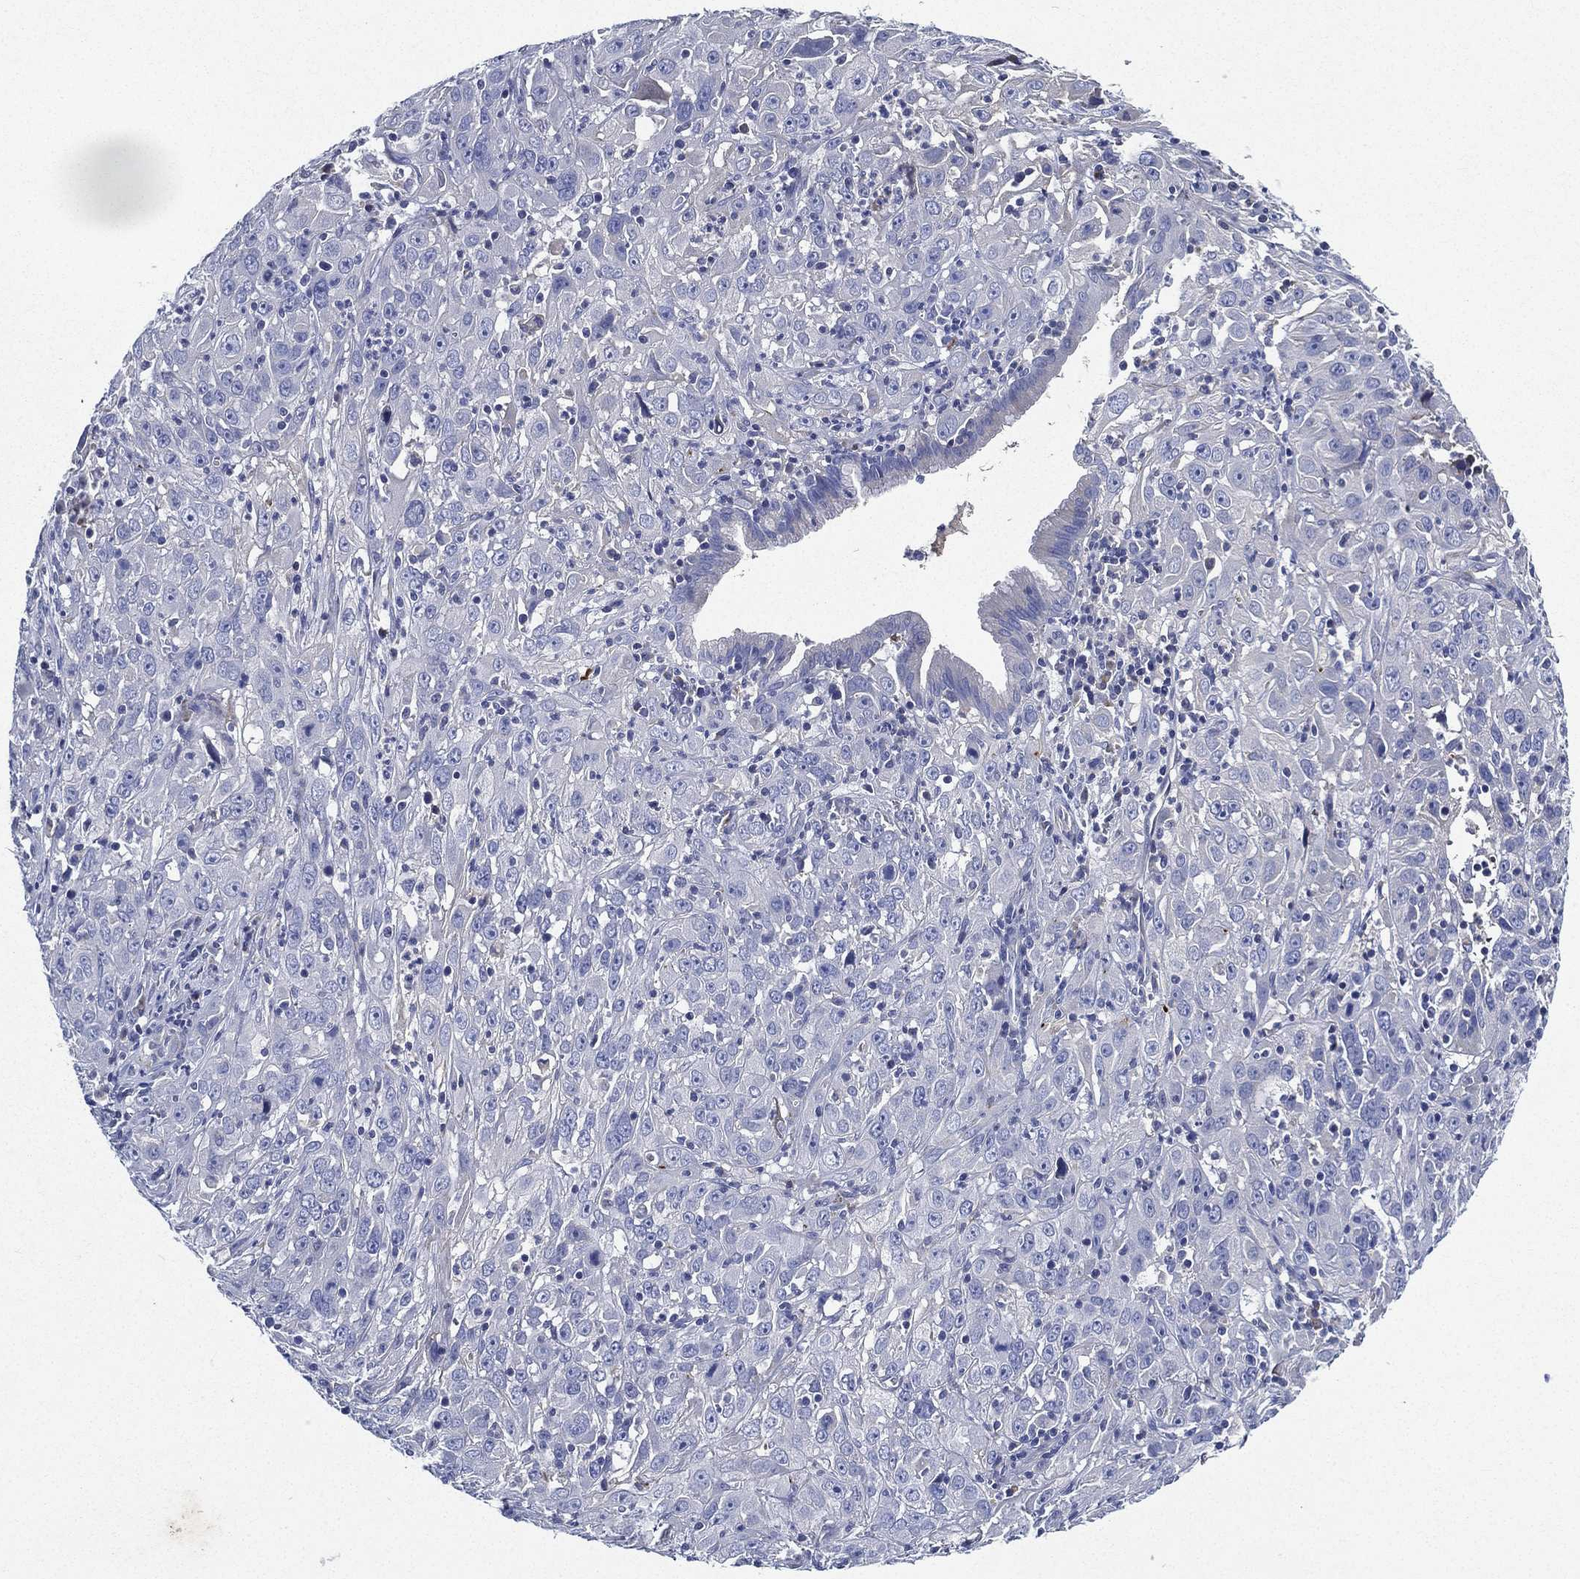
{"staining": {"intensity": "negative", "quantity": "none", "location": "none"}, "tissue": "cervical cancer", "cell_type": "Tumor cells", "image_type": "cancer", "snomed": [{"axis": "morphology", "description": "Squamous cell carcinoma, NOS"}, {"axis": "topography", "description": "Cervix"}], "caption": "DAB immunohistochemical staining of cervical cancer demonstrates no significant expression in tumor cells.", "gene": "TMPRSS11D", "patient": {"sex": "female", "age": 32}}